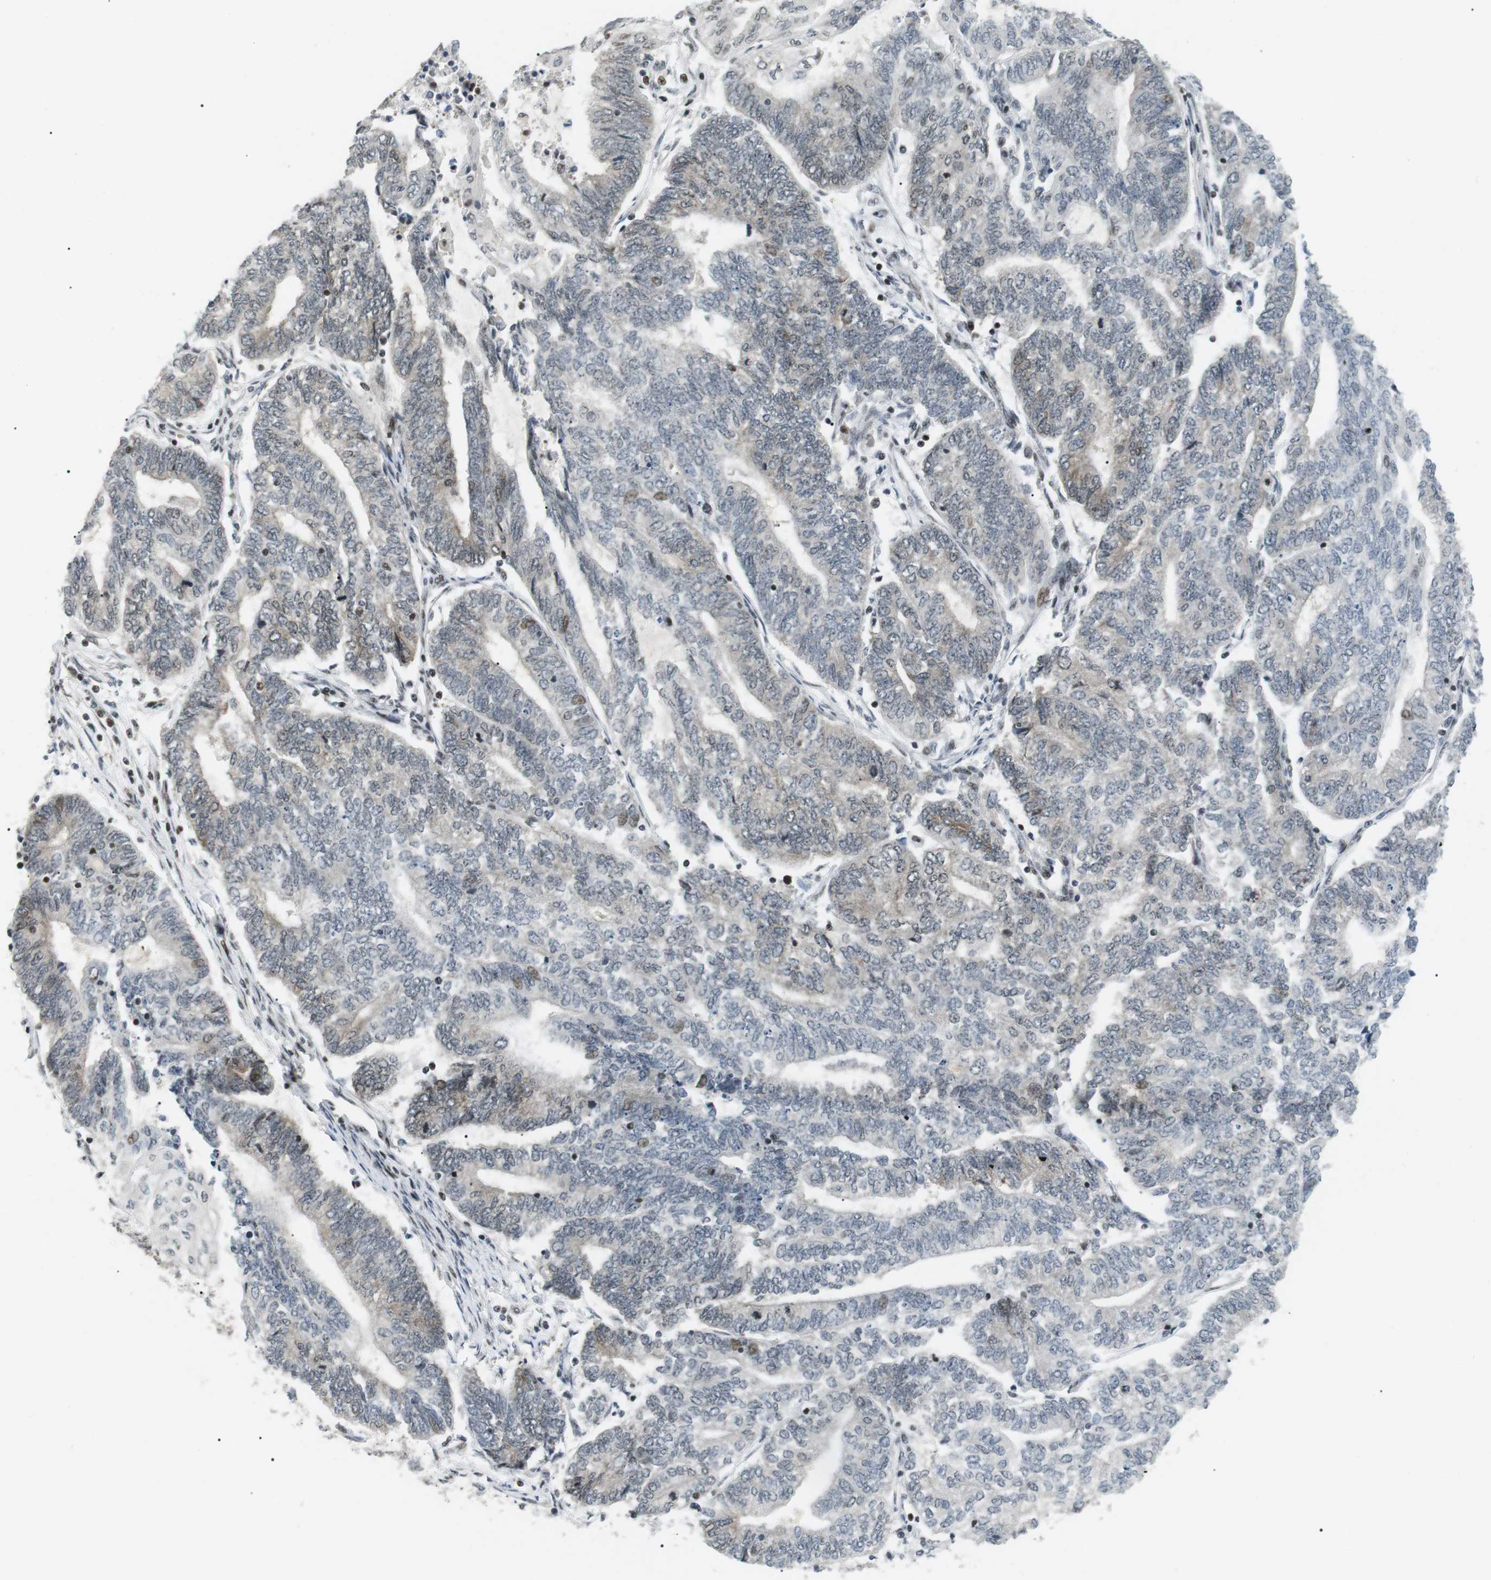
{"staining": {"intensity": "moderate", "quantity": "<25%", "location": "nuclear"}, "tissue": "endometrial cancer", "cell_type": "Tumor cells", "image_type": "cancer", "snomed": [{"axis": "morphology", "description": "Adenocarcinoma, NOS"}, {"axis": "topography", "description": "Uterus"}, {"axis": "topography", "description": "Endometrium"}], "caption": "Moderate nuclear protein staining is appreciated in approximately <25% of tumor cells in adenocarcinoma (endometrial).", "gene": "CDC27", "patient": {"sex": "female", "age": 70}}